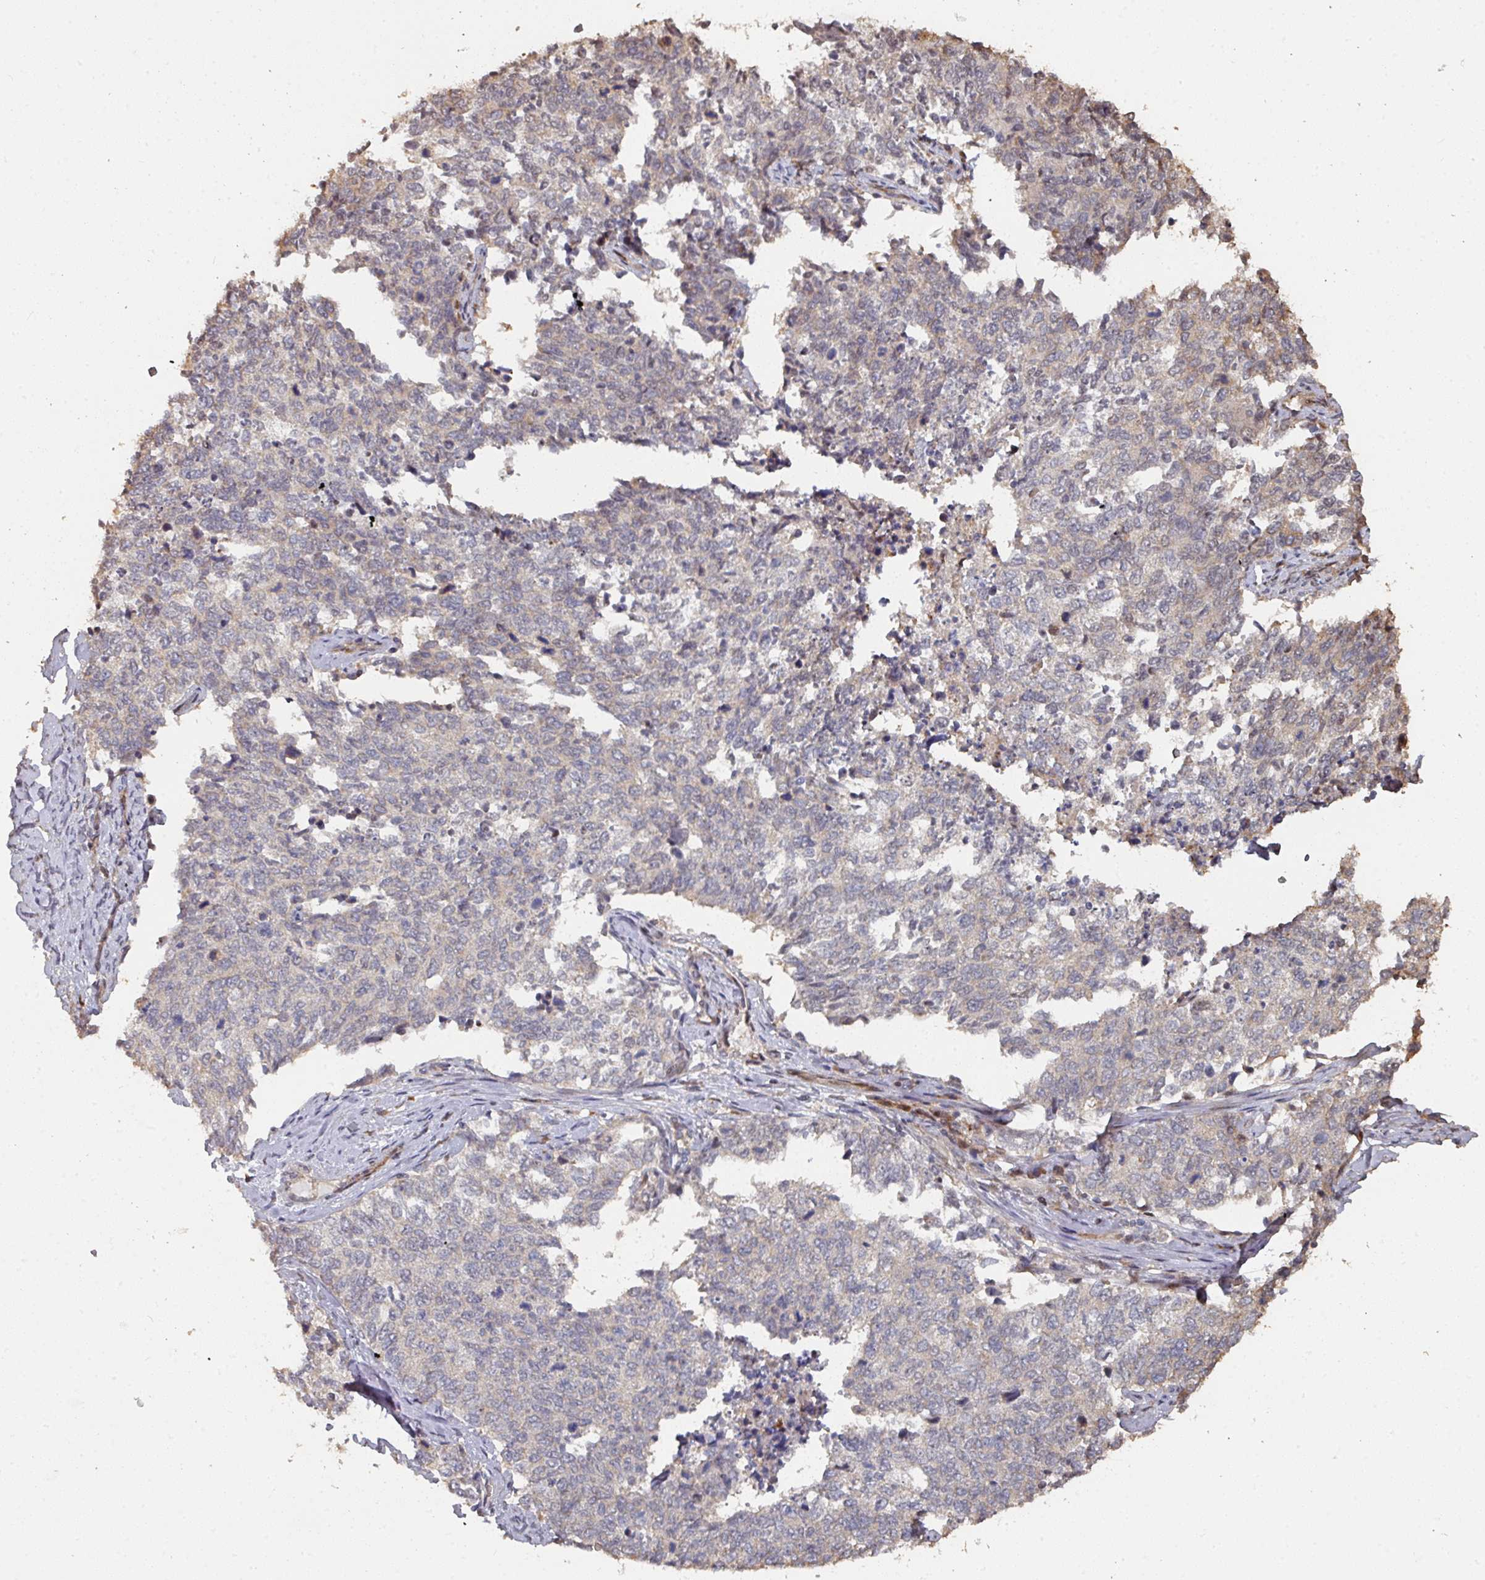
{"staining": {"intensity": "negative", "quantity": "none", "location": "none"}, "tissue": "cervical cancer", "cell_type": "Tumor cells", "image_type": "cancer", "snomed": [{"axis": "morphology", "description": "Squamous cell carcinoma, NOS"}, {"axis": "topography", "description": "Cervix"}], "caption": "Photomicrograph shows no protein staining in tumor cells of cervical cancer tissue.", "gene": "CA7", "patient": {"sex": "female", "age": 63}}